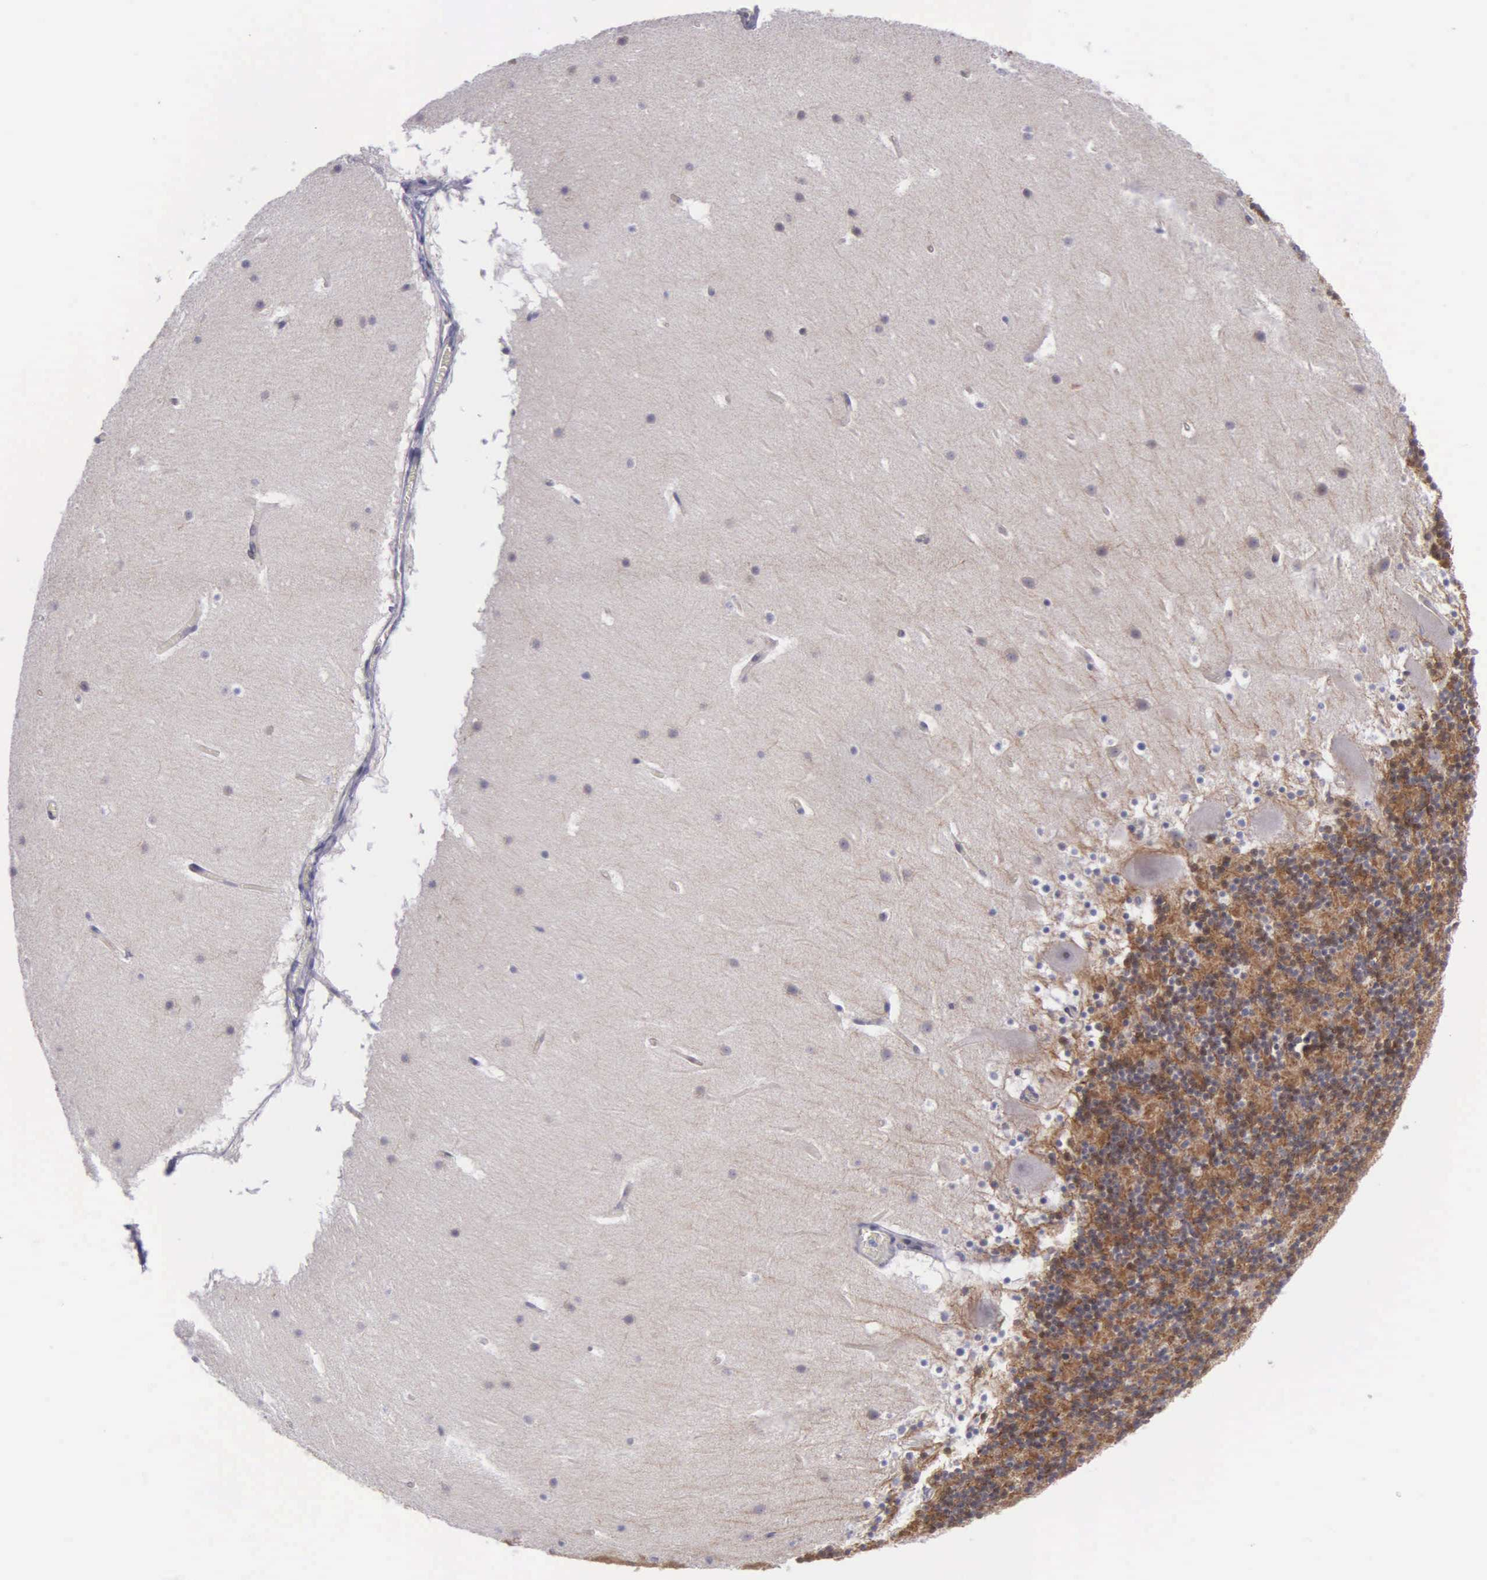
{"staining": {"intensity": "strong", "quantity": ">75%", "location": "cytoplasmic/membranous"}, "tissue": "cerebellum", "cell_type": "Cells in granular layer", "image_type": "normal", "snomed": [{"axis": "morphology", "description": "Normal tissue, NOS"}, {"axis": "topography", "description": "Cerebellum"}], "caption": "DAB immunohistochemical staining of benign human cerebellum demonstrates strong cytoplasmic/membranous protein expression in approximately >75% of cells in granular layer.", "gene": "MICAL3", "patient": {"sex": "male", "age": 45}}